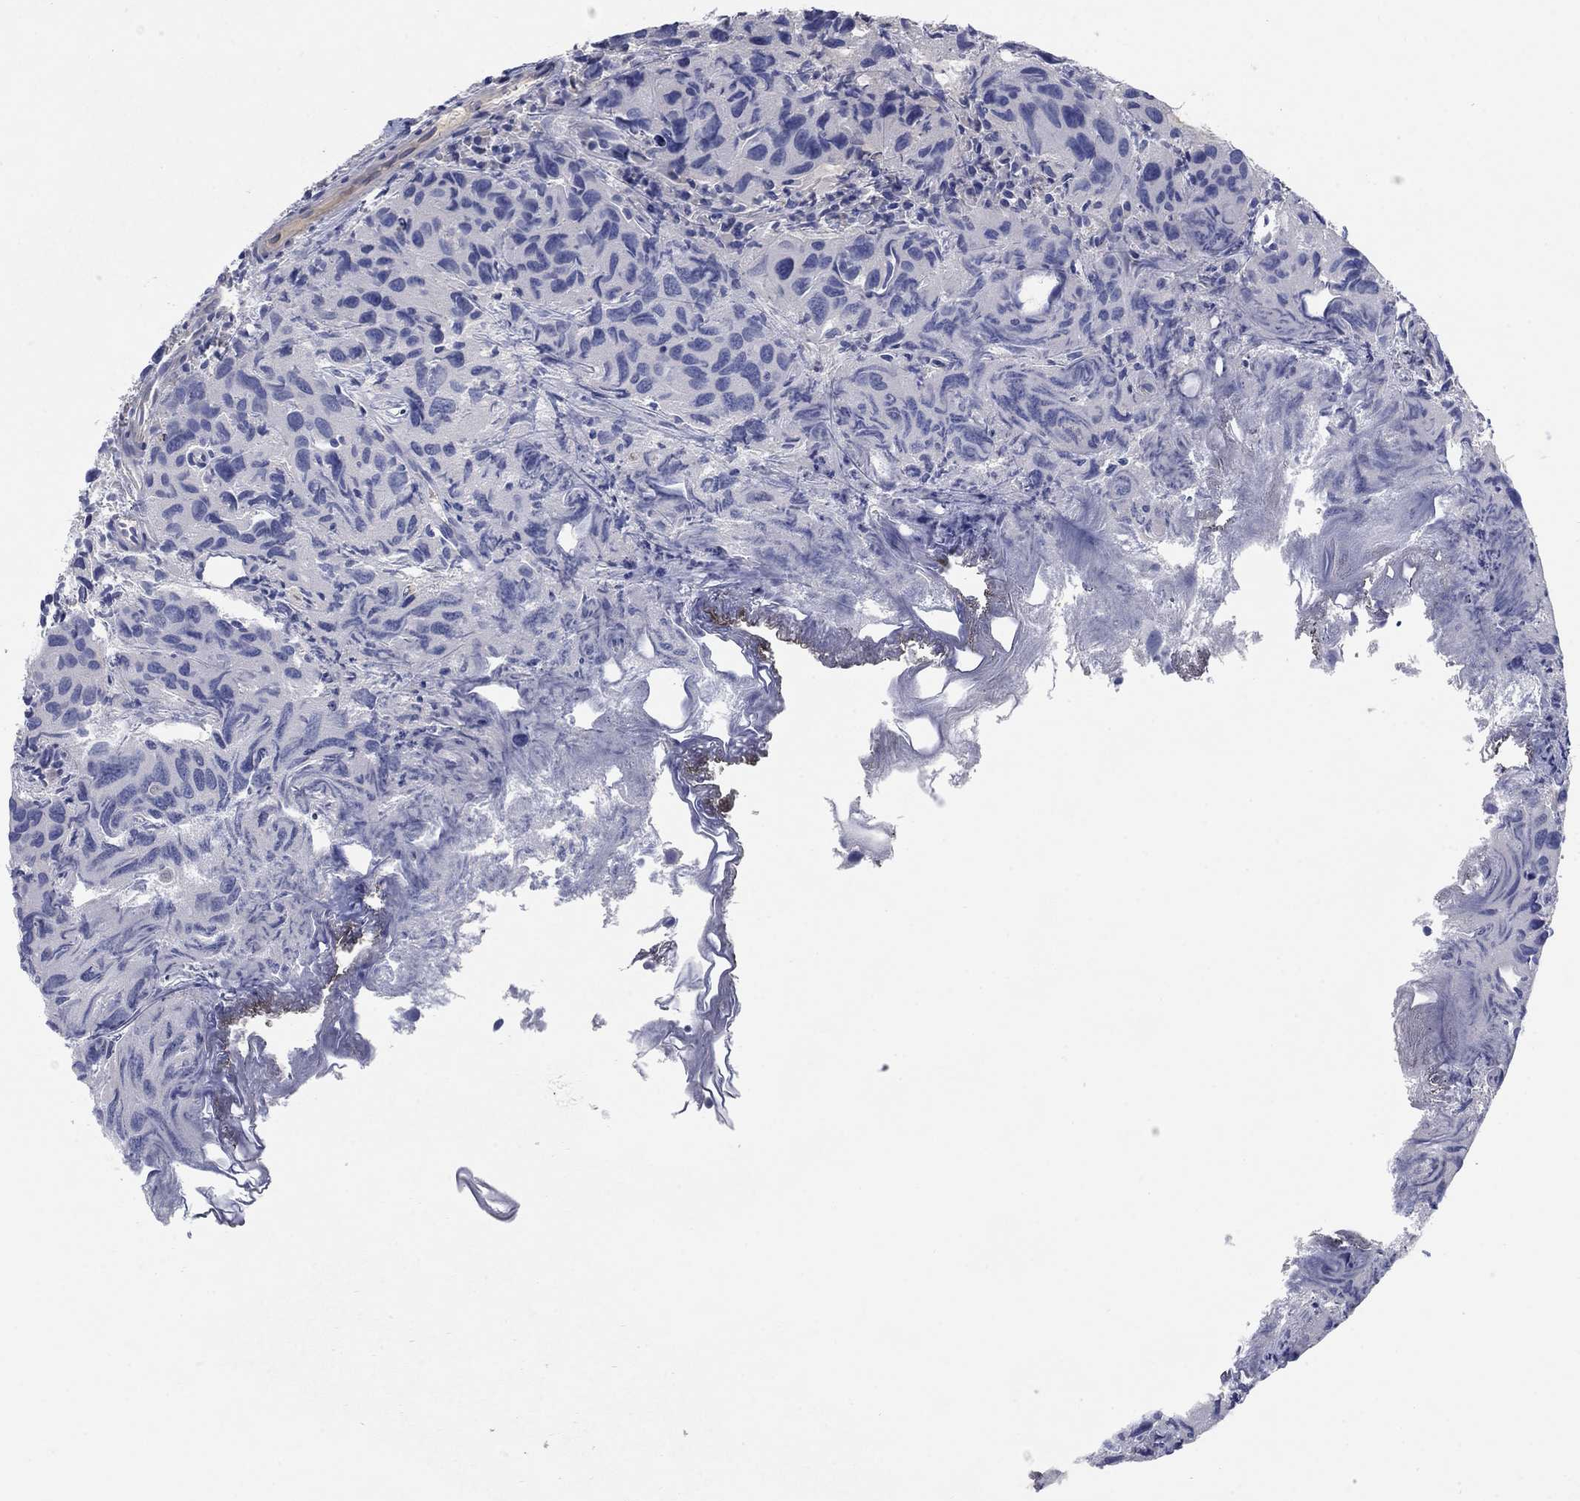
{"staining": {"intensity": "negative", "quantity": "none", "location": "none"}, "tissue": "urothelial cancer", "cell_type": "Tumor cells", "image_type": "cancer", "snomed": [{"axis": "morphology", "description": "Urothelial carcinoma, High grade"}, {"axis": "topography", "description": "Urinary bladder"}], "caption": "Immunohistochemical staining of human high-grade urothelial carcinoma exhibits no significant expression in tumor cells.", "gene": "TMEM249", "patient": {"sex": "male", "age": 79}}